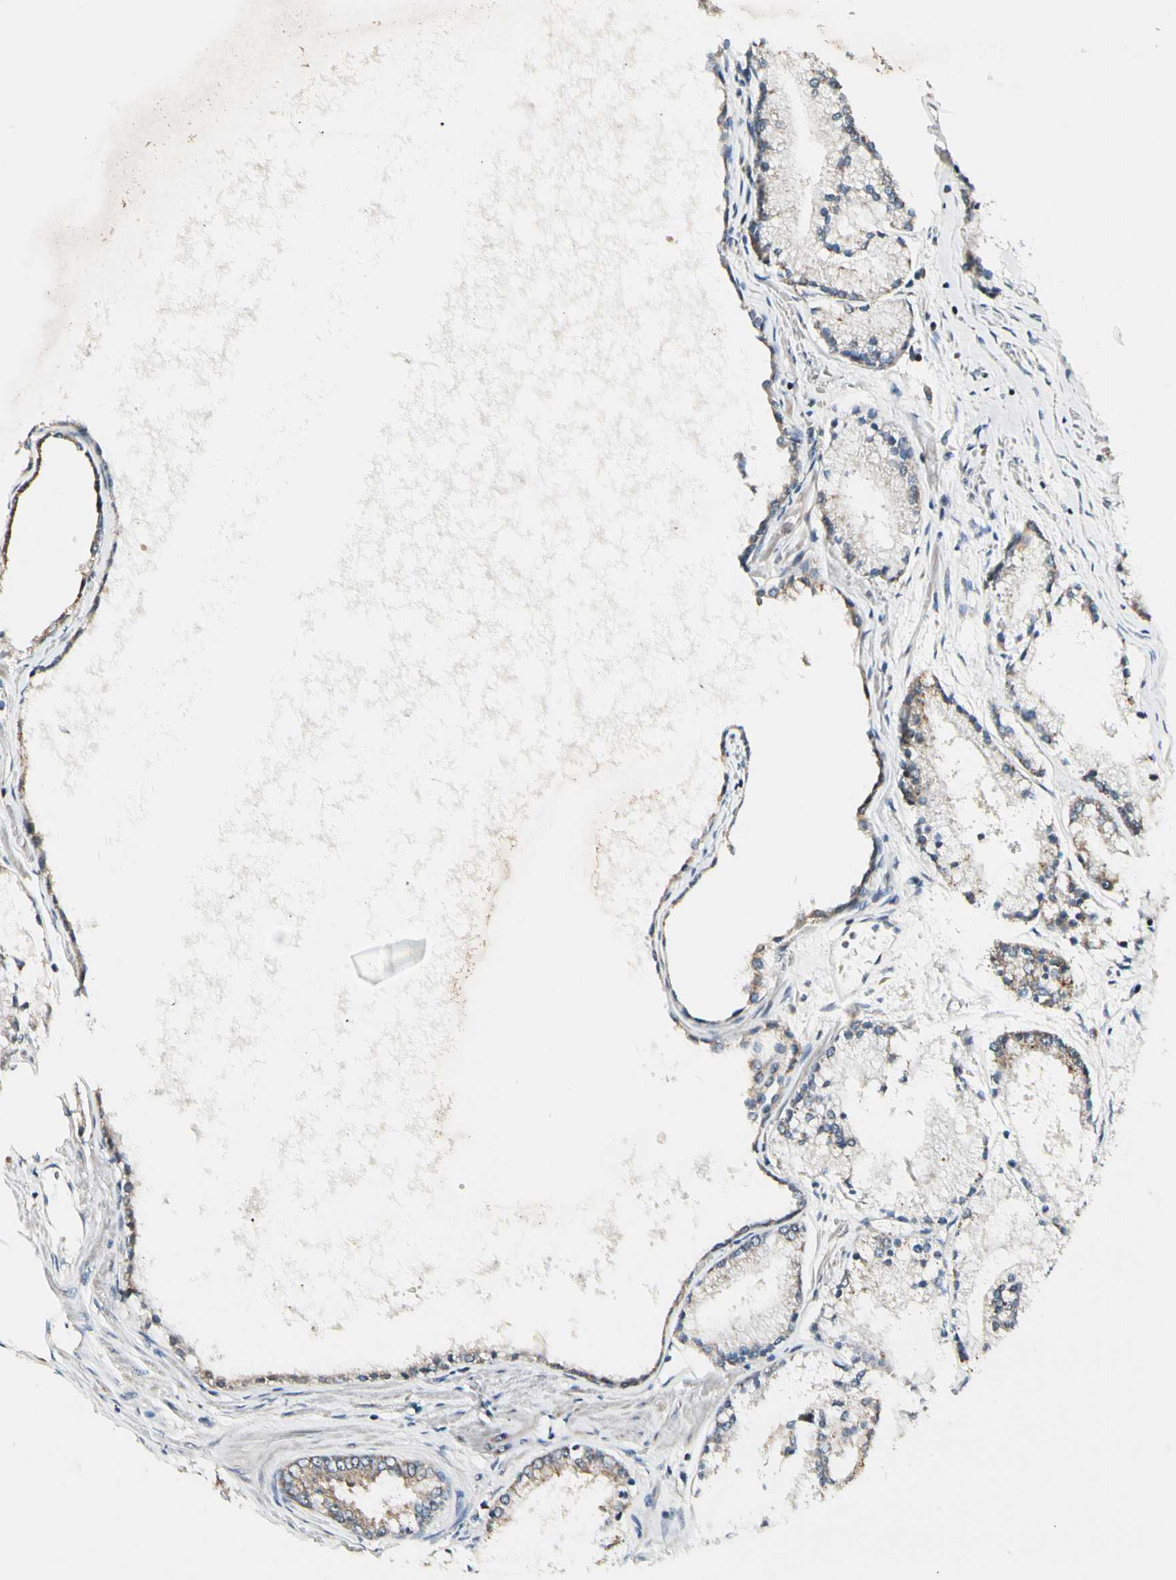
{"staining": {"intensity": "weak", "quantity": "25%-75%", "location": "cytoplasmic/membranous"}, "tissue": "prostate cancer", "cell_type": "Tumor cells", "image_type": "cancer", "snomed": [{"axis": "morphology", "description": "Adenocarcinoma, High grade"}, {"axis": "topography", "description": "Prostate"}], "caption": "Weak cytoplasmic/membranous protein staining is identified in about 25%-75% of tumor cells in prostate high-grade adenocarcinoma.", "gene": "KHDC4", "patient": {"sex": "male", "age": 61}}